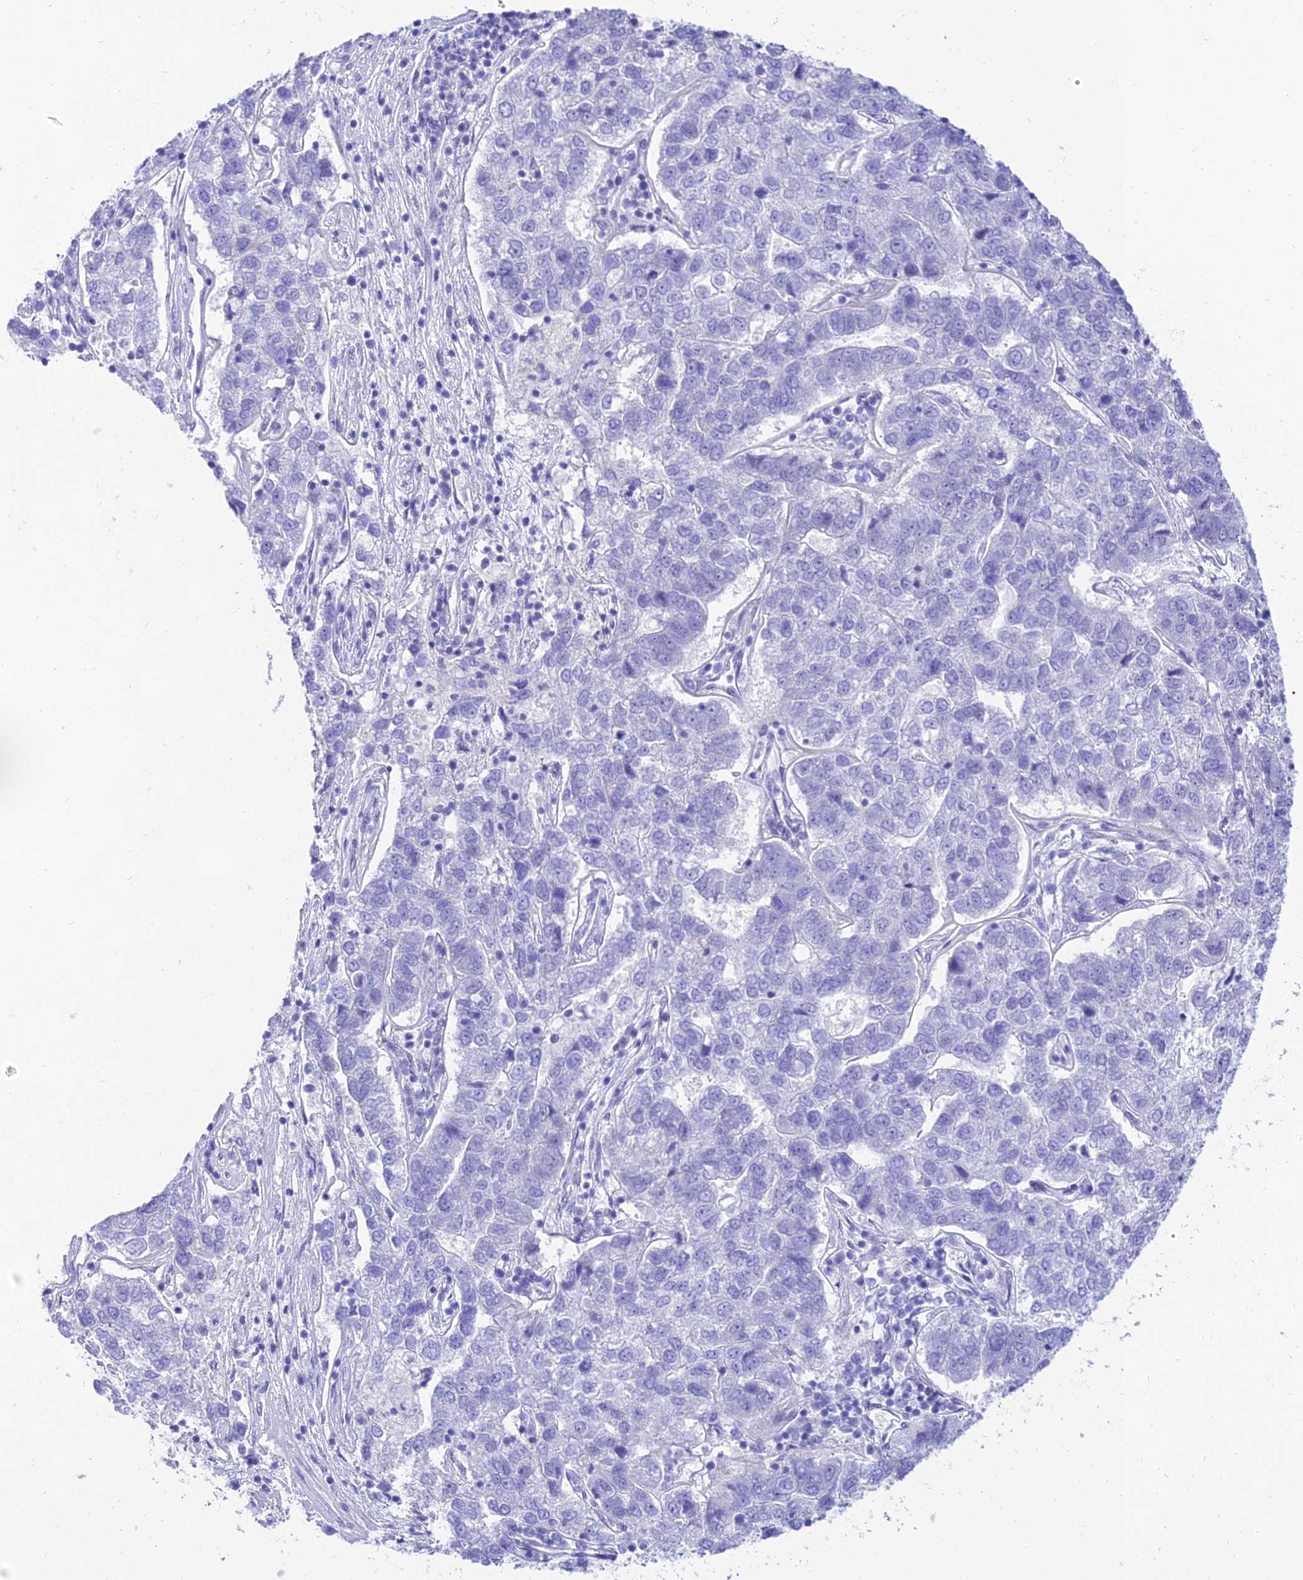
{"staining": {"intensity": "negative", "quantity": "none", "location": "none"}, "tissue": "pancreatic cancer", "cell_type": "Tumor cells", "image_type": "cancer", "snomed": [{"axis": "morphology", "description": "Adenocarcinoma, NOS"}, {"axis": "topography", "description": "Pancreas"}], "caption": "Immunohistochemical staining of human pancreatic cancer demonstrates no significant positivity in tumor cells.", "gene": "TAC3", "patient": {"sex": "female", "age": 61}}